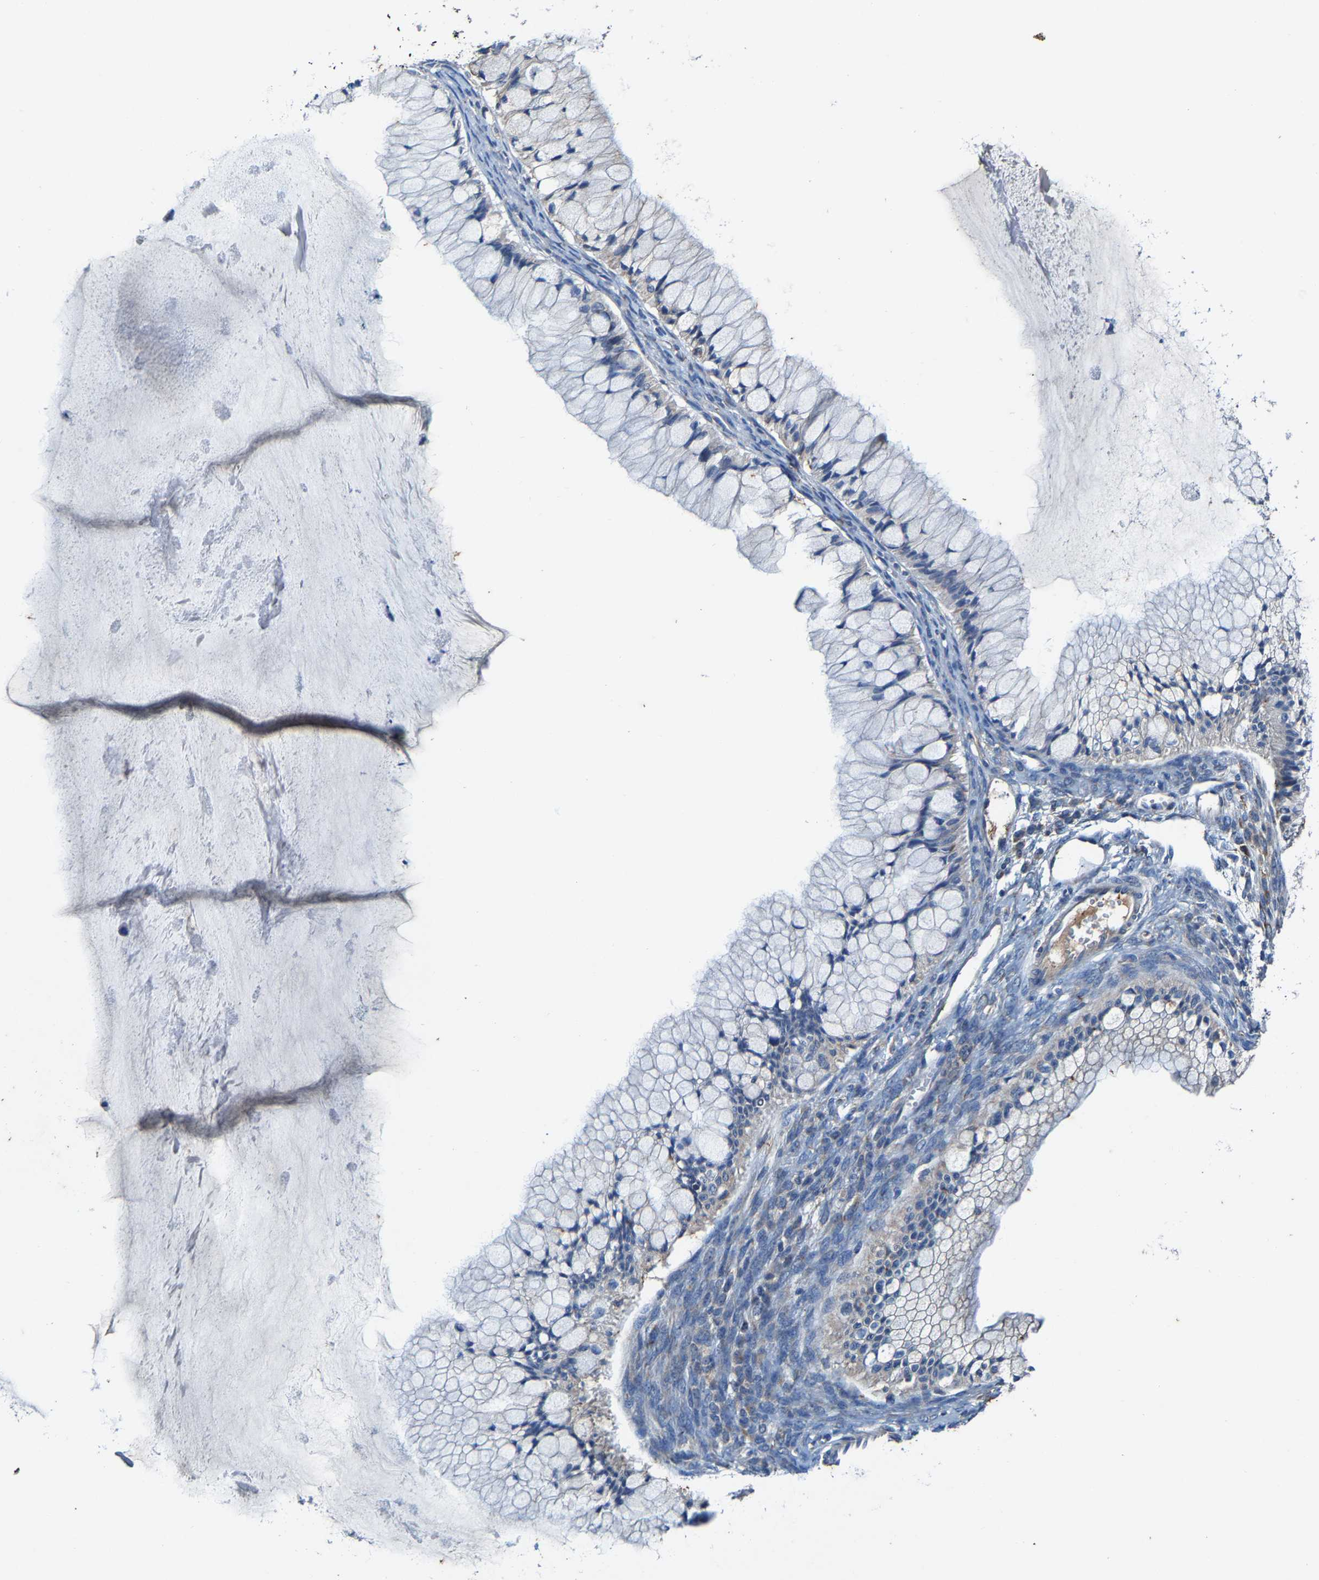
{"staining": {"intensity": "negative", "quantity": "none", "location": "none"}, "tissue": "ovarian cancer", "cell_type": "Tumor cells", "image_type": "cancer", "snomed": [{"axis": "morphology", "description": "Cystadenocarcinoma, mucinous, NOS"}, {"axis": "topography", "description": "Ovary"}], "caption": "A photomicrograph of human ovarian cancer is negative for staining in tumor cells.", "gene": "SLC25A25", "patient": {"sex": "female", "age": 57}}